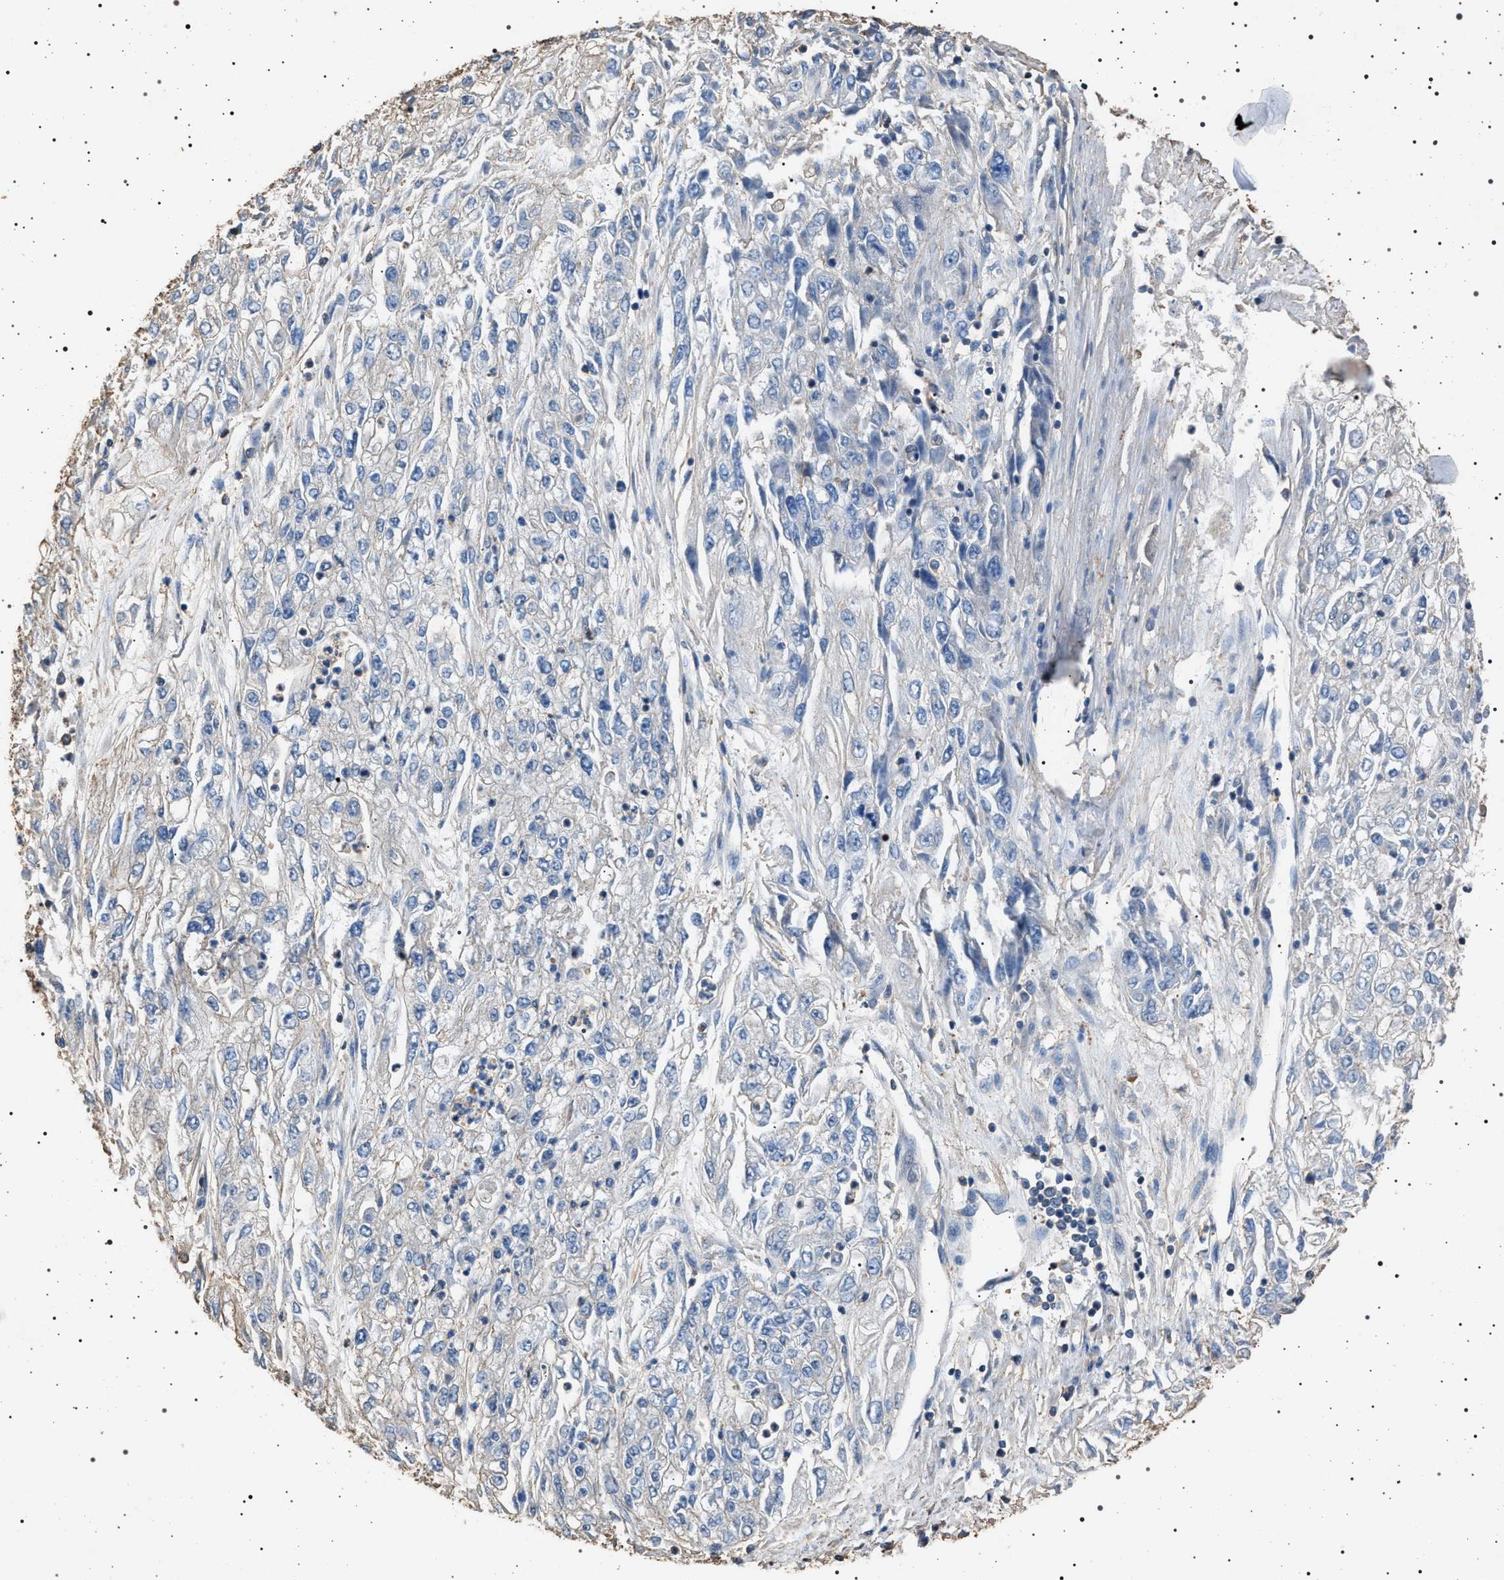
{"staining": {"intensity": "negative", "quantity": "none", "location": "none"}, "tissue": "endometrial cancer", "cell_type": "Tumor cells", "image_type": "cancer", "snomed": [{"axis": "morphology", "description": "Adenocarcinoma, NOS"}, {"axis": "topography", "description": "Endometrium"}], "caption": "There is no significant staining in tumor cells of adenocarcinoma (endometrial). (DAB IHC, high magnification).", "gene": "SMAP2", "patient": {"sex": "female", "age": 49}}